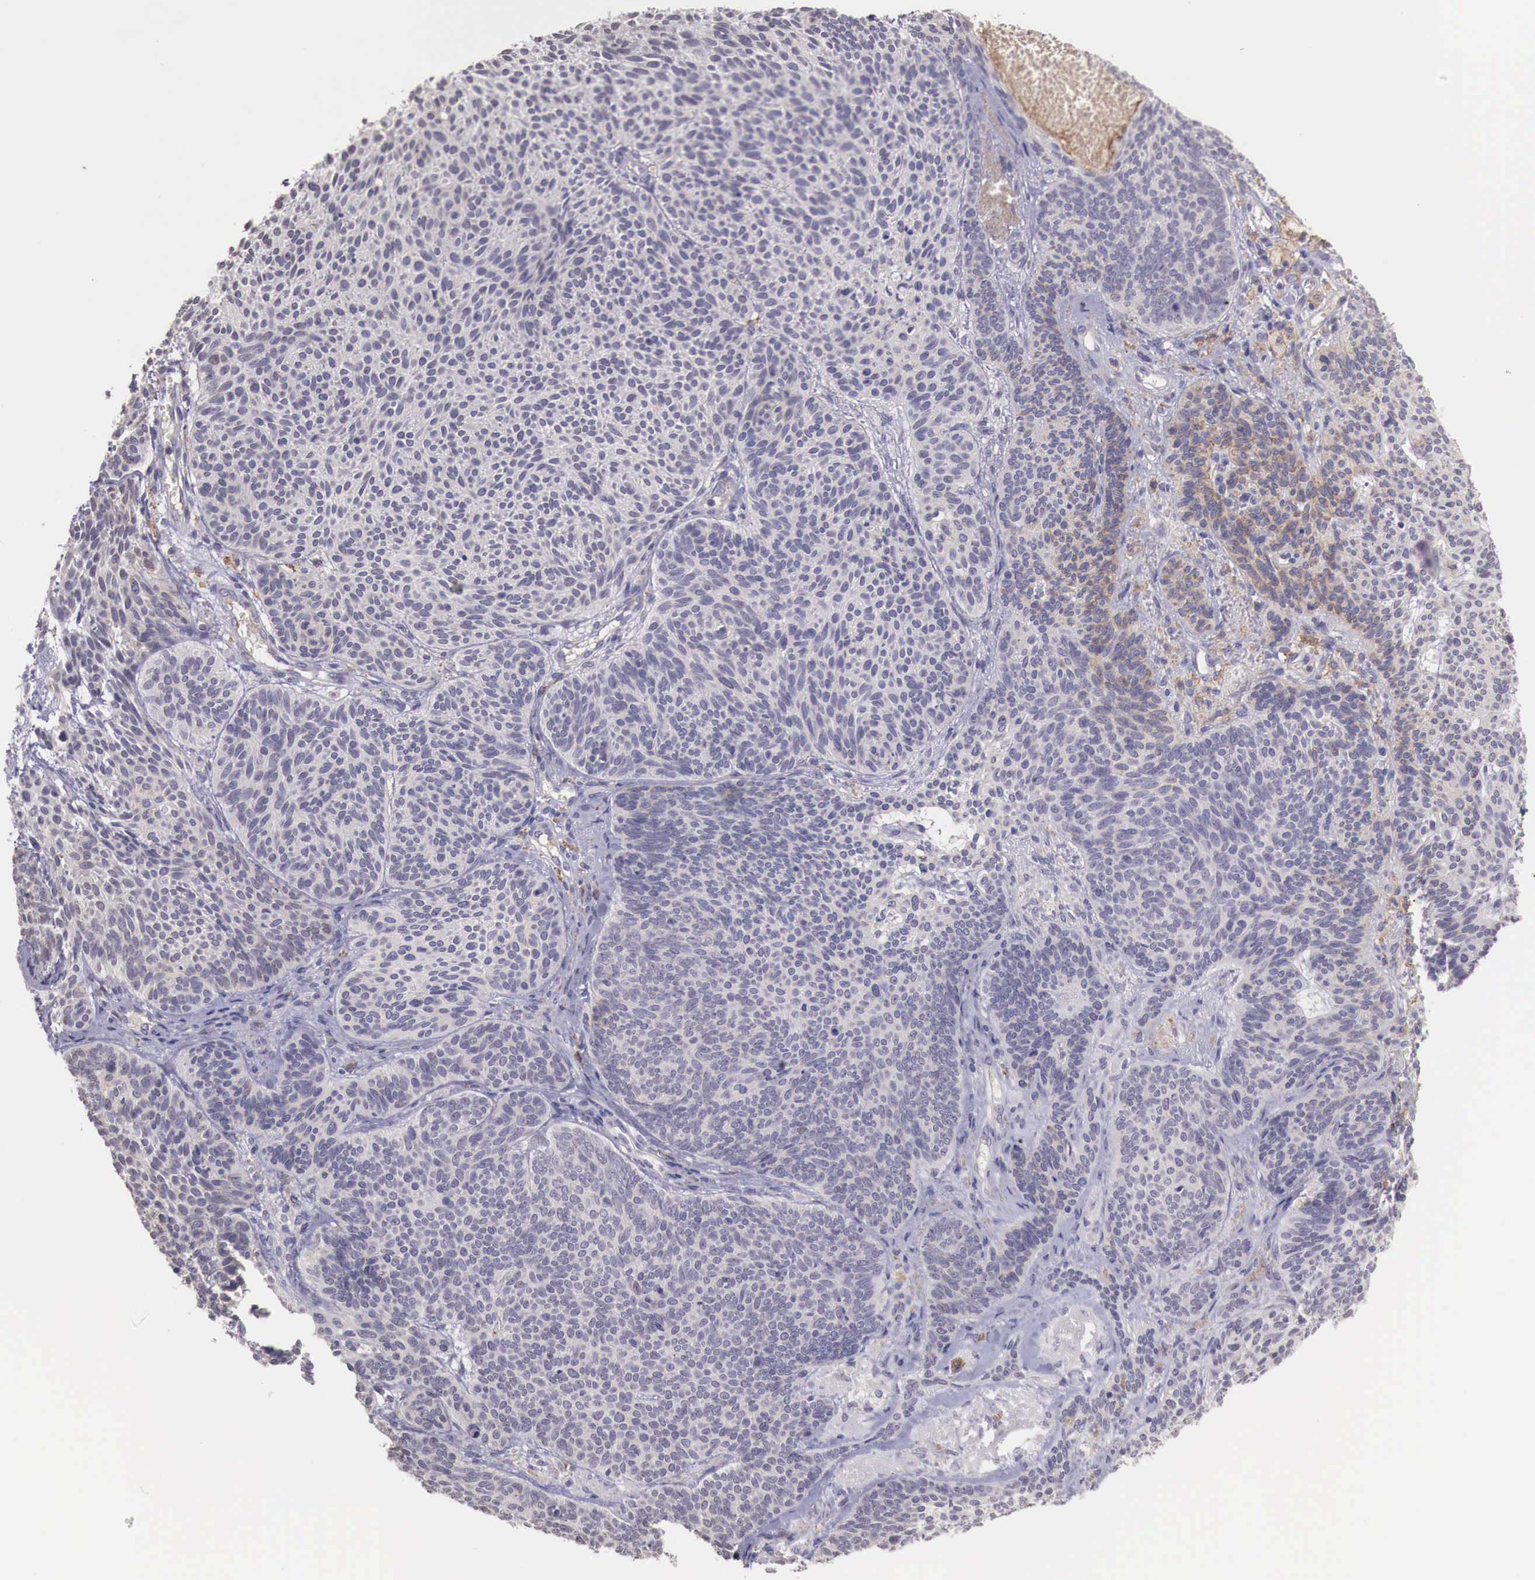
{"staining": {"intensity": "weak", "quantity": "<25%", "location": "cytoplasmic/membranous"}, "tissue": "skin cancer", "cell_type": "Tumor cells", "image_type": "cancer", "snomed": [{"axis": "morphology", "description": "Basal cell carcinoma"}, {"axis": "topography", "description": "Skin"}], "caption": "IHC of human skin cancer shows no staining in tumor cells.", "gene": "CHRDL1", "patient": {"sex": "male", "age": 84}}